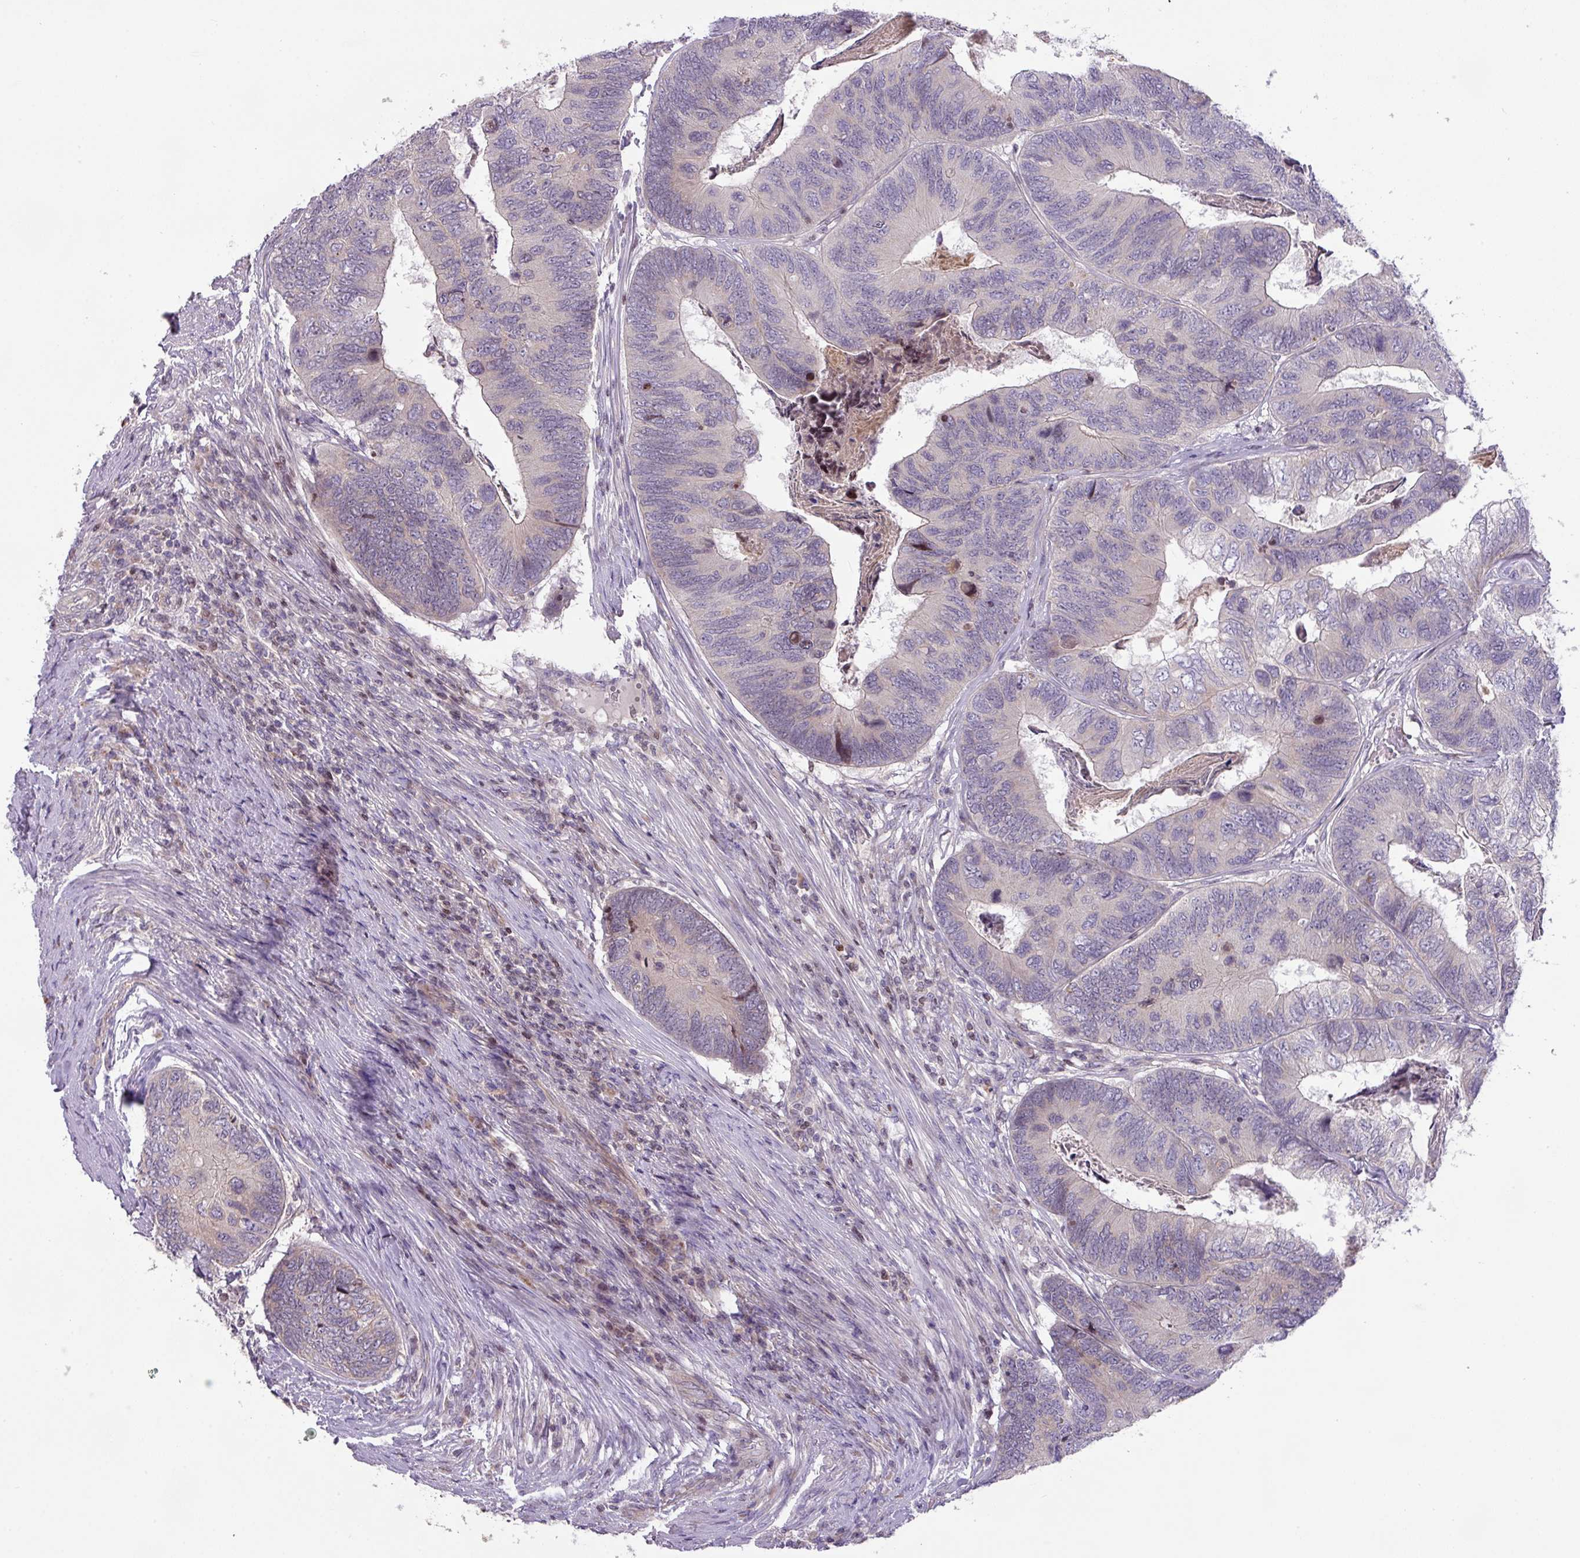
{"staining": {"intensity": "negative", "quantity": "none", "location": "none"}, "tissue": "colorectal cancer", "cell_type": "Tumor cells", "image_type": "cancer", "snomed": [{"axis": "morphology", "description": "Adenocarcinoma, NOS"}, {"axis": "topography", "description": "Colon"}], "caption": "Image shows no significant protein expression in tumor cells of colorectal adenocarcinoma.", "gene": "ZNF394", "patient": {"sex": "female", "age": 67}}